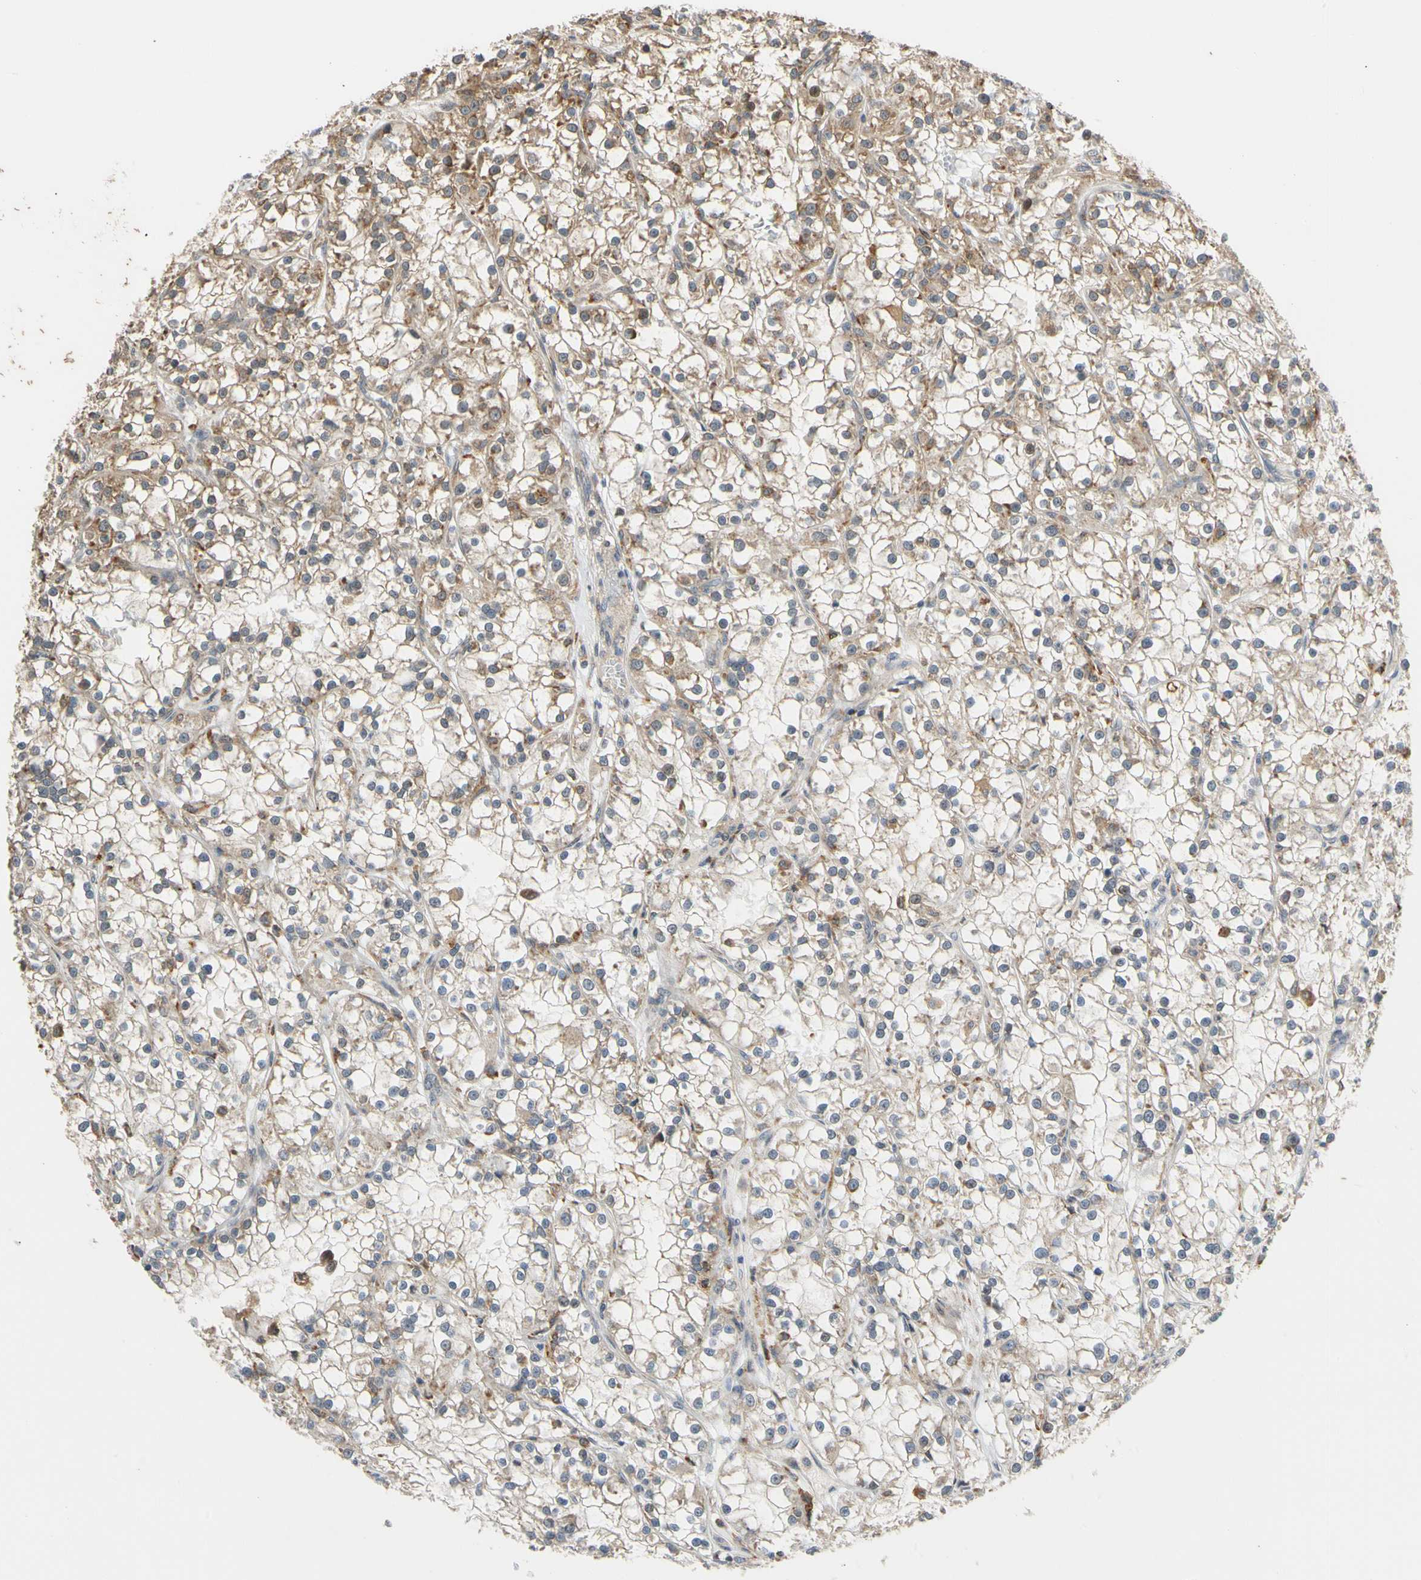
{"staining": {"intensity": "moderate", "quantity": "25%-75%", "location": "cytoplasmic/membranous"}, "tissue": "renal cancer", "cell_type": "Tumor cells", "image_type": "cancer", "snomed": [{"axis": "morphology", "description": "Adenocarcinoma, NOS"}, {"axis": "topography", "description": "Kidney"}], "caption": "Human renal cancer (adenocarcinoma) stained with a brown dye demonstrates moderate cytoplasmic/membranous positive staining in about 25%-75% of tumor cells.", "gene": "ANKHD1", "patient": {"sex": "female", "age": 52}}